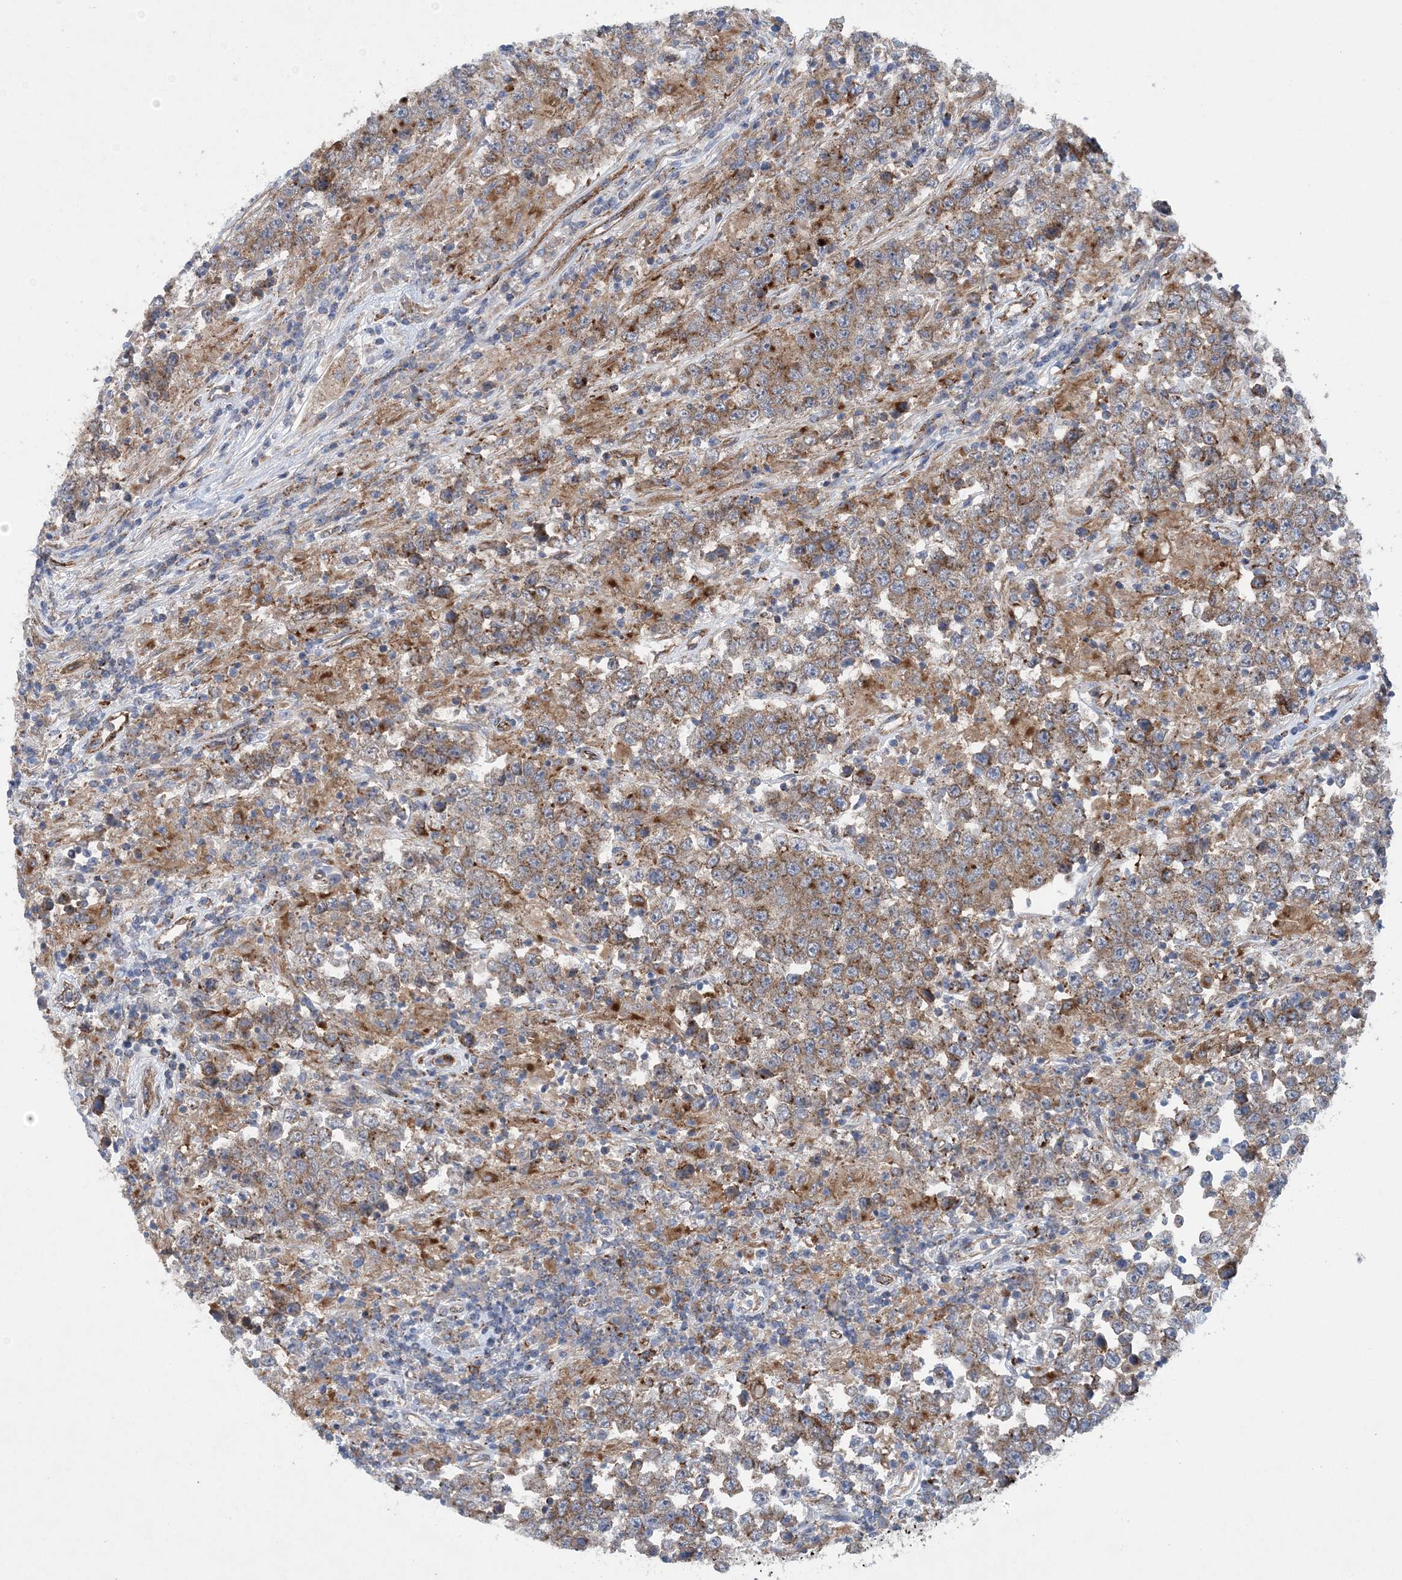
{"staining": {"intensity": "moderate", "quantity": "25%-75%", "location": "cytoplasmic/membranous"}, "tissue": "testis cancer", "cell_type": "Tumor cells", "image_type": "cancer", "snomed": [{"axis": "morphology", "description": "Normal tissue, NOS"}, {"axis": "morphology", "description": "Urothelial carcinoma, High grade"}, {"axis": "morphology", "description": "Seminoma, NOS"}, {"axis": "morphology", "description": "Carcinoma, Embryonal, NOS"}, {"axis": "topography", "description": "Urinary bladder"}, {"axis": "topography", "description": "Testis"}], "caption": "Protein staining displays moderate cytoplasmic/membranous expression in approximately 25%-75% of tumor cells in embryonal carcinoma (testis).", "gene": "PTTG1IP", "patient": {"sex": "male", "age": 41}}